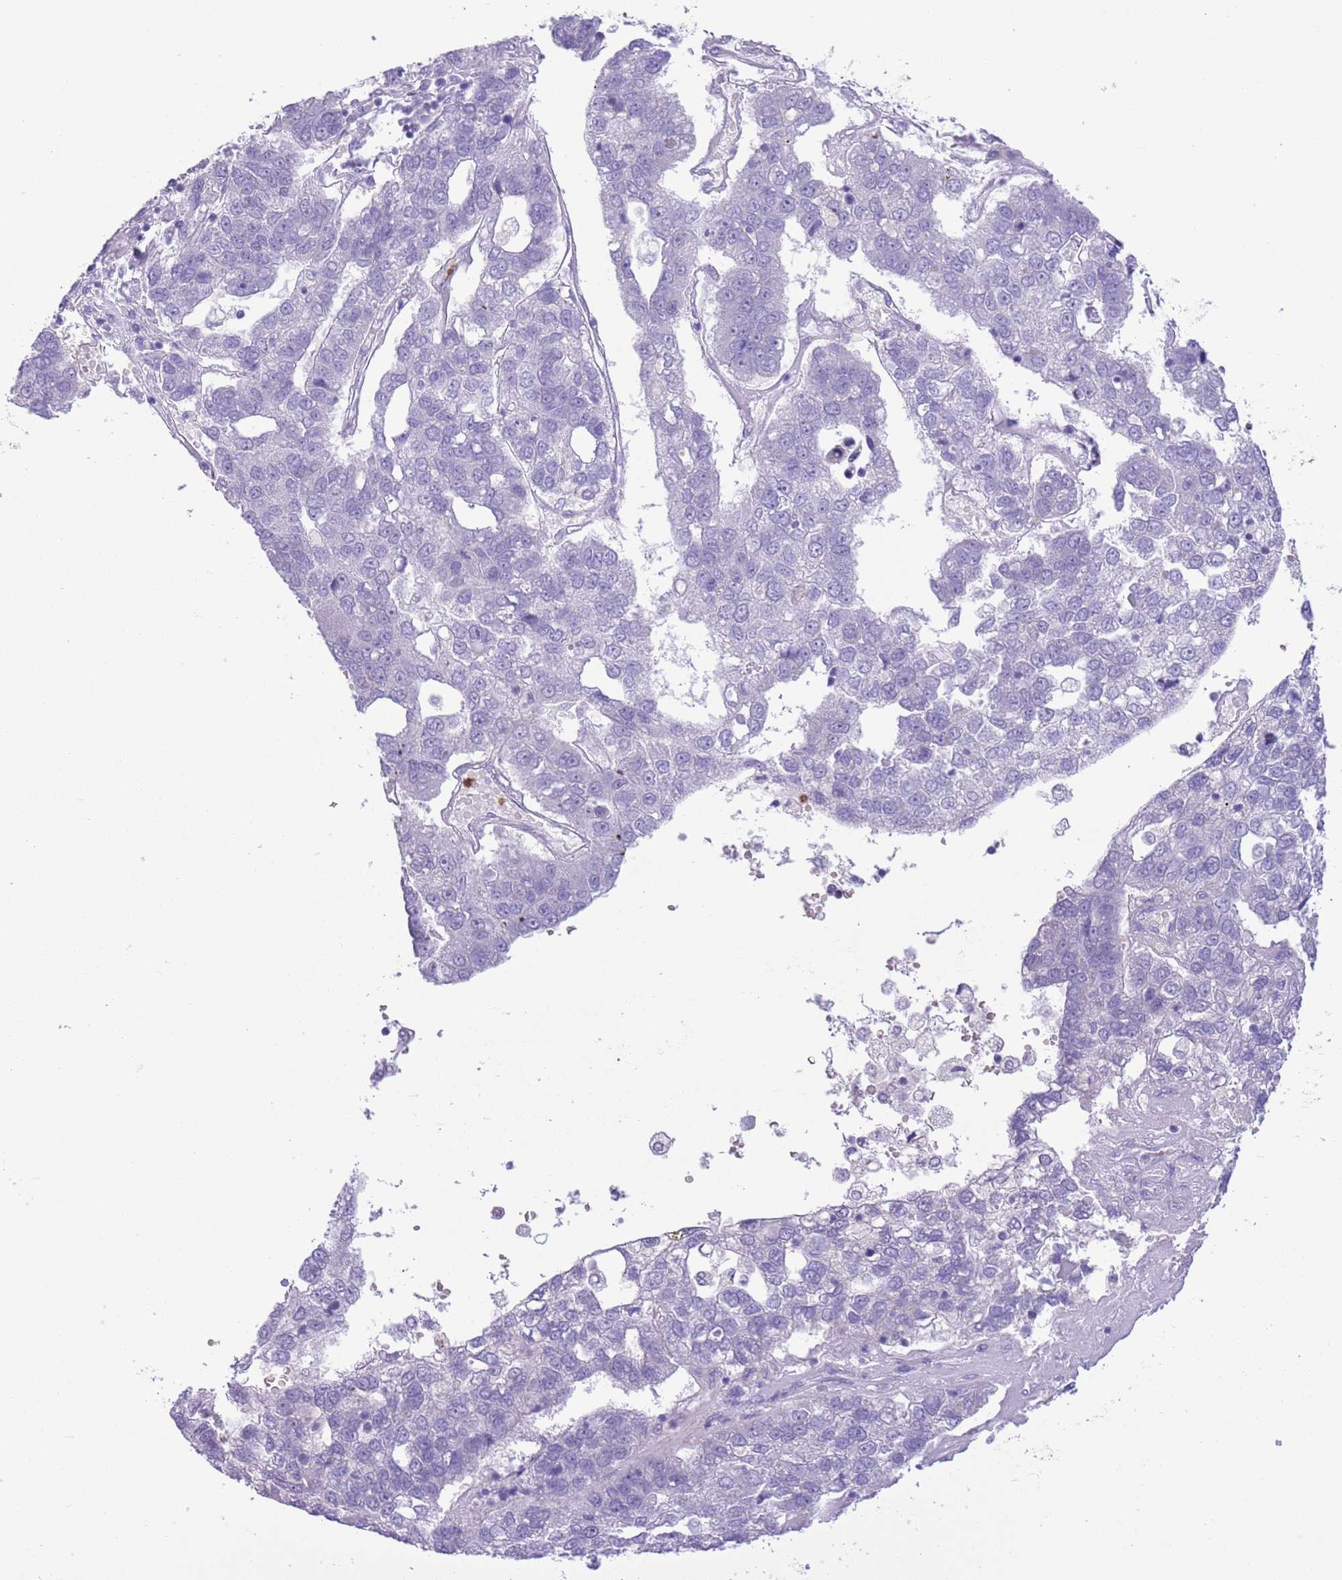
{"staining": {"intensity": "negative", "quantity": "none", "location": "none"}, "tissue": "pancreatic cancer", "cell_type": "Tumor cells", "image_type": "cancer", "snomed": [{"axis": "morphology", "description": "Adenocarcinoma, NOS"}, {"axis": "topography", "description": "Pancreas"}], "caption": "IHC of human pancreatic cancer (adenocarcinoma) shows no staining in tumor cells.", "gene": "OR6M1", "patient": {"sex": "female", "age": 61}}